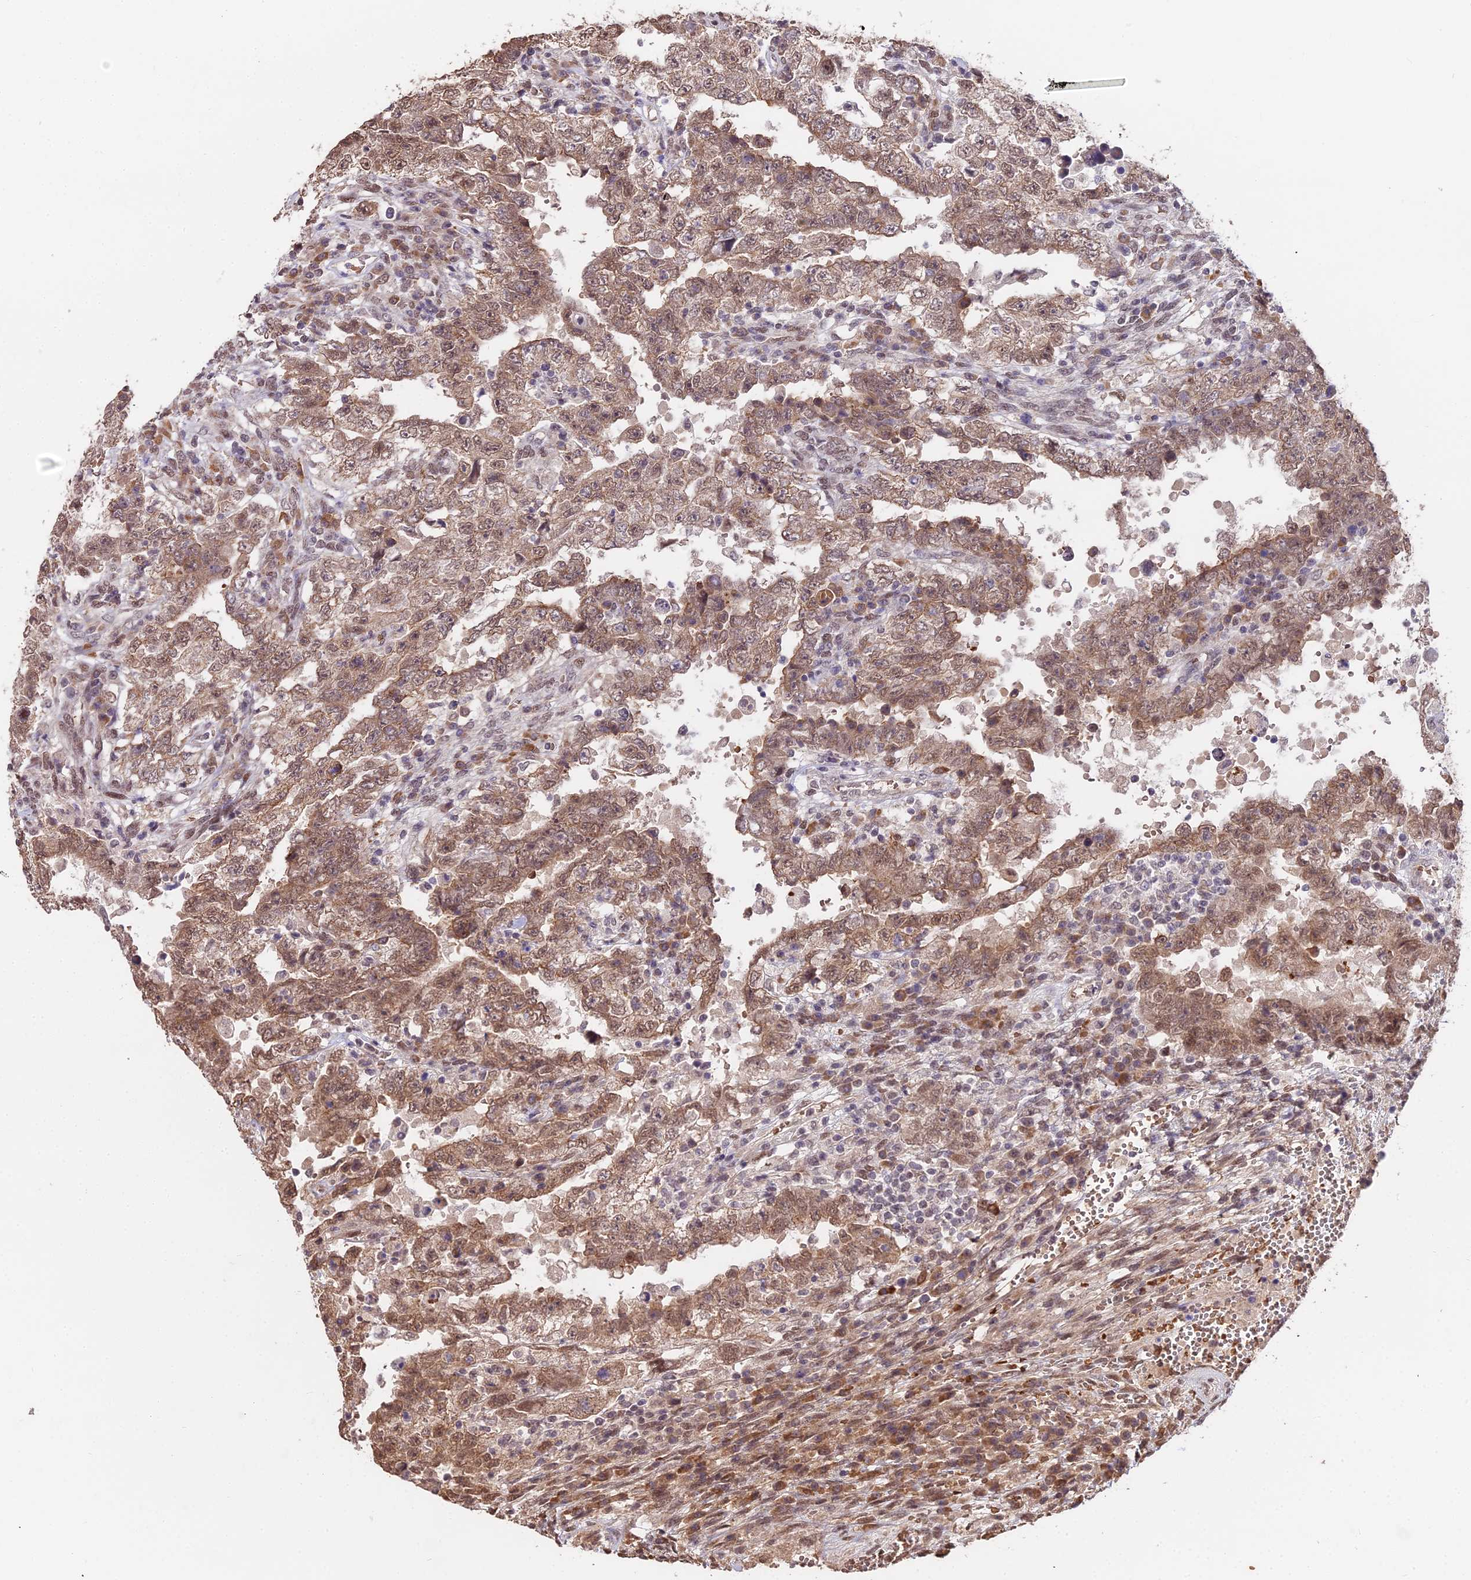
{"staining": {"intensity": "moderate", "quantity": ">75%", "location": "cytoplasmic/membranous,nuclear"}, "tissue": "testis cancer", "cell_type": "Tumor cells", "image_type": "cancer", "snomed": [{"axis": "morphology", "description": "Carcinoma, Embryonal, NOS"}, {"axis": "topography", "description": "Testis"}], "caption": "Human testis cancer (embryonal carcinoma) stained with a brown dye reveals moderate cytoplasmic/membranous and nuclear positive expression in approximately >75% of tumor cells.", "gene": "ZDBF2", "patient": {"sex": "male", "age": 26}}